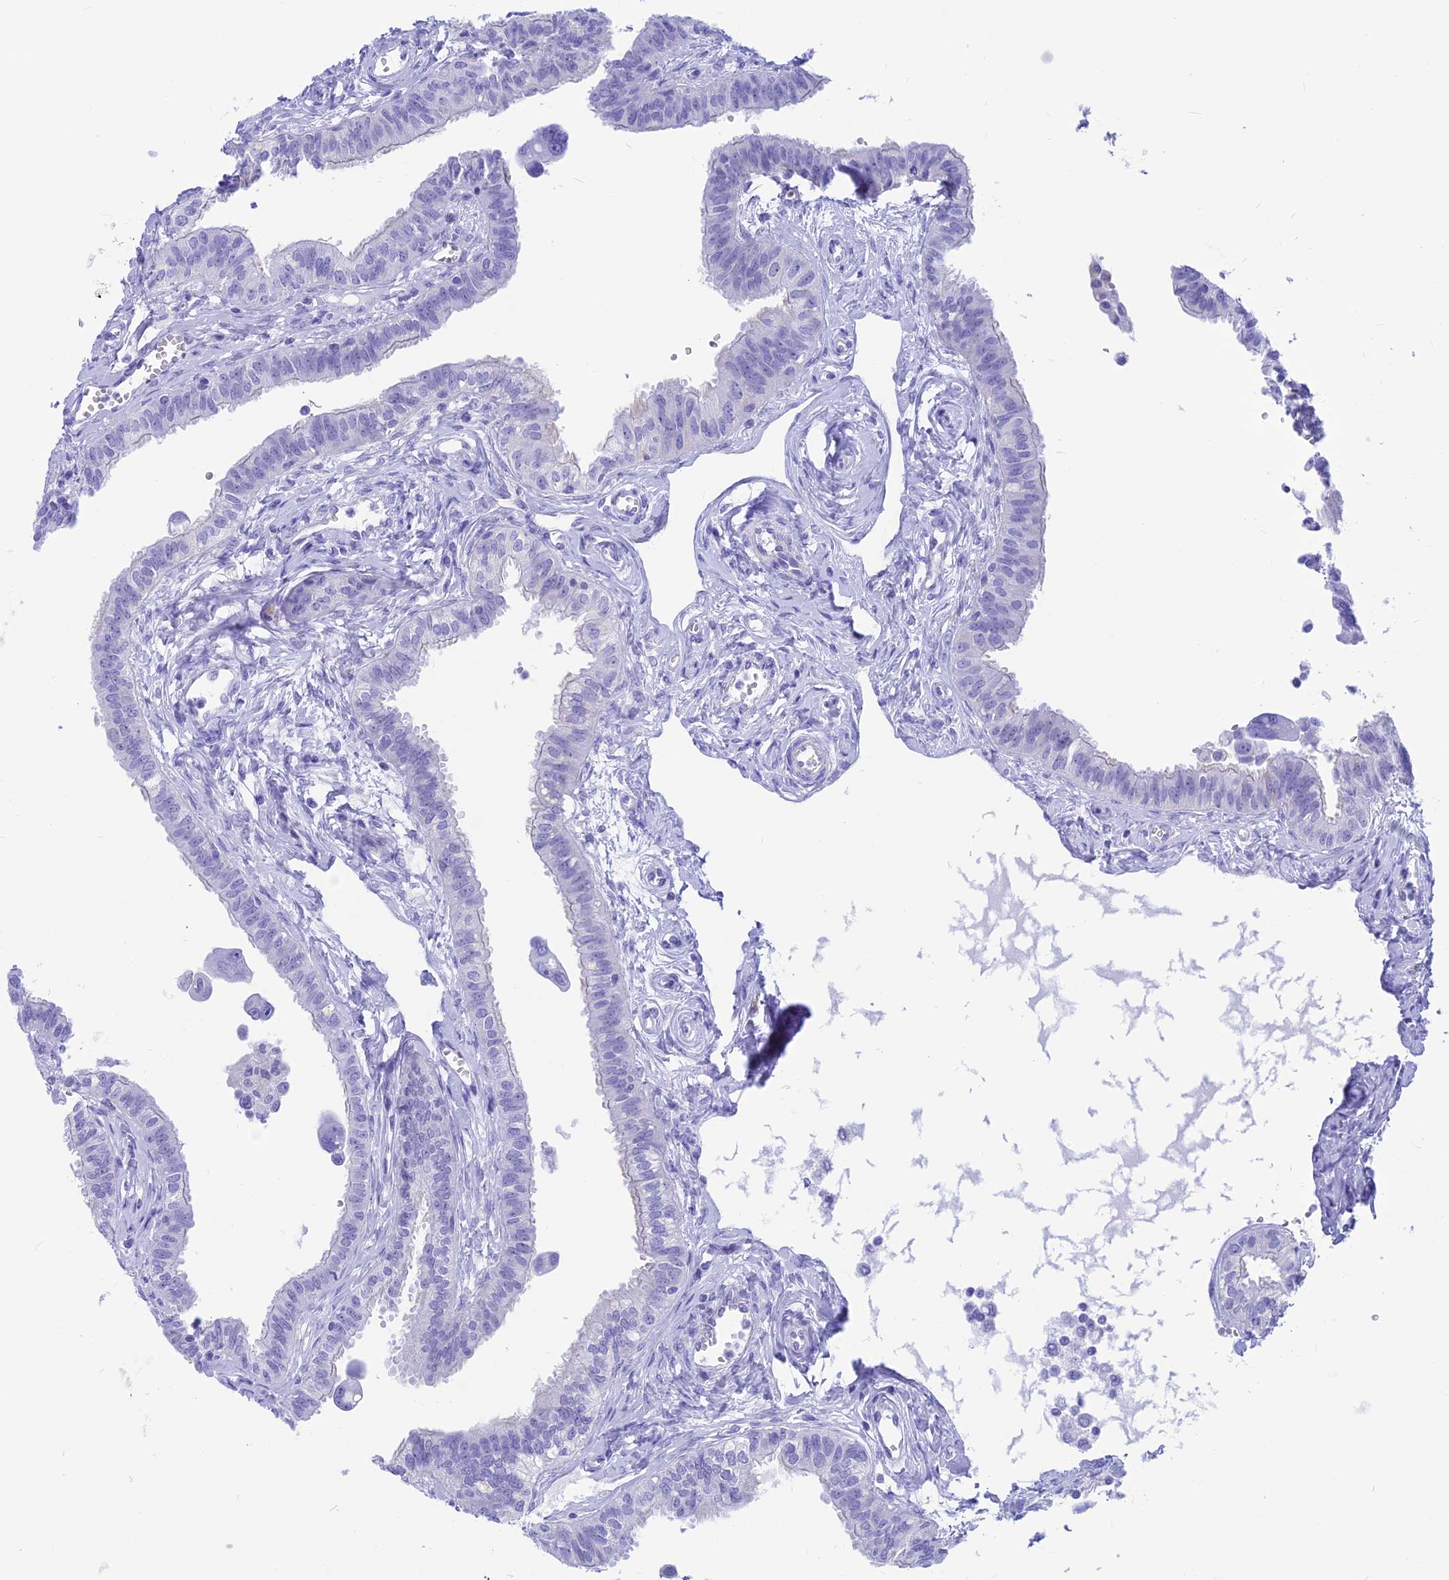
{"staining": {"intensity": "negative", "quantity": "none", "location": "none"}, "tissue": "fallopian tube", "cell_type": "Glandular cells", "image_type": "normal", "snomed": [{"axis": "morphology", "description": "Normal tissue, NOS"}, {"axis": "morphology", "description": "Carcinoma, NOS"}, {"axis": "topography", "description": "Fallopian tube"}, {"axis": "topography", "description": "Ovary"}], "caption": "Fallopian tube stained for a protein using IHC exhibits no staining glandular cells.", "gene": "GNGT2", "patient": {"sex": "female", "age": 59}}